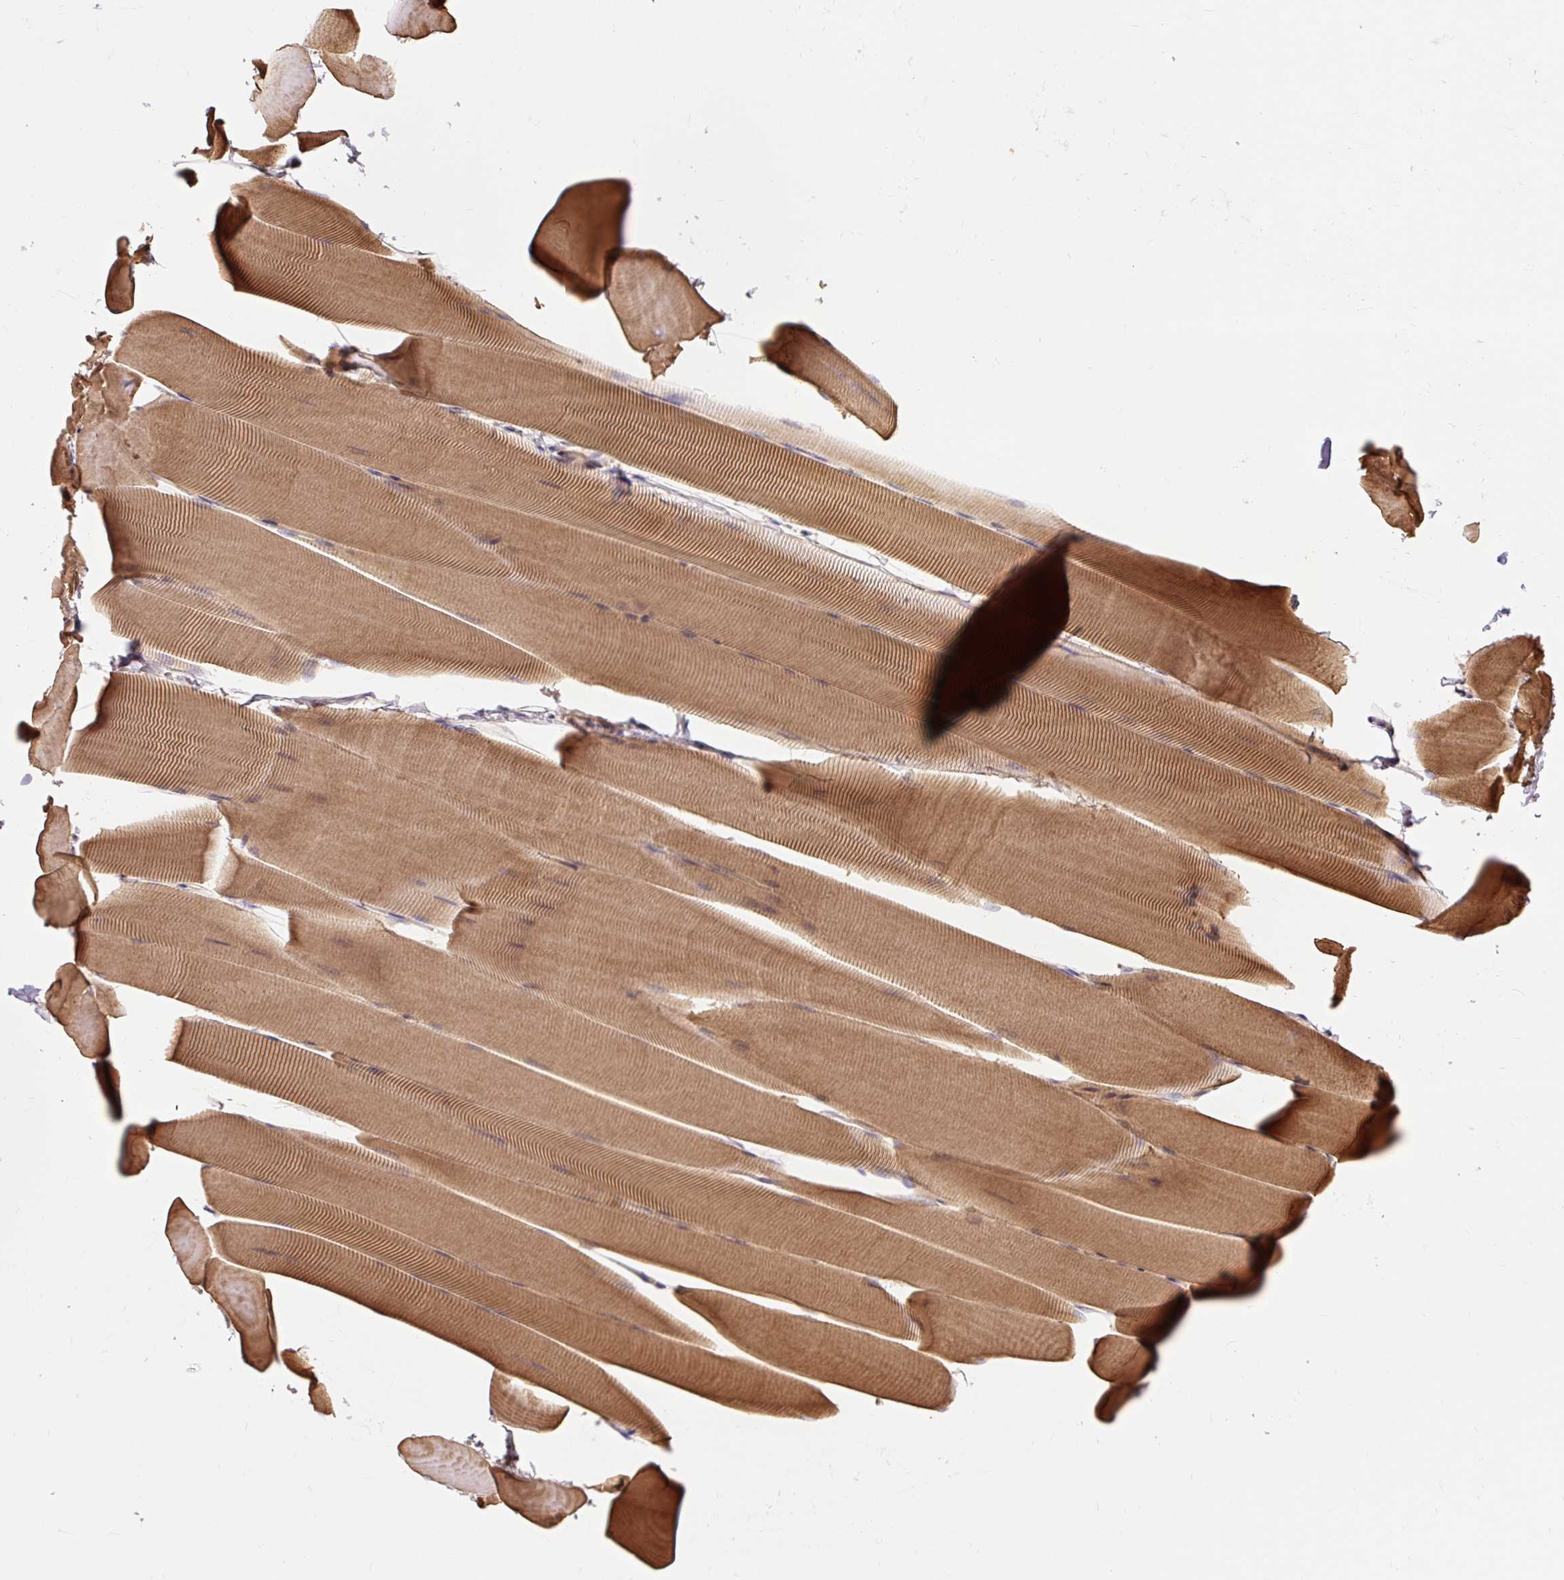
{"staining": {"intensity": "moderate", "quantity": ">75%", "location": "cytoplasmic/membranous"}, "tissue": "skeletal muscle", "cell_type": "Myocytes", "image_type": "normal", "snomed": [{"axis": "morphology", "description": "Normal tissue, NOS"}, {"axis": "topography", "description": "Skeletal muscle"}], "caption": "Approximately >75% of myocytes in unremarkable human skeletal muscle reveal moderate cytoplasmic/membranous protein staining as visualized by brown immunohistochemical staining.", "gene": "TRIAP1", "patient": {"sex": "male", "age": 25}}